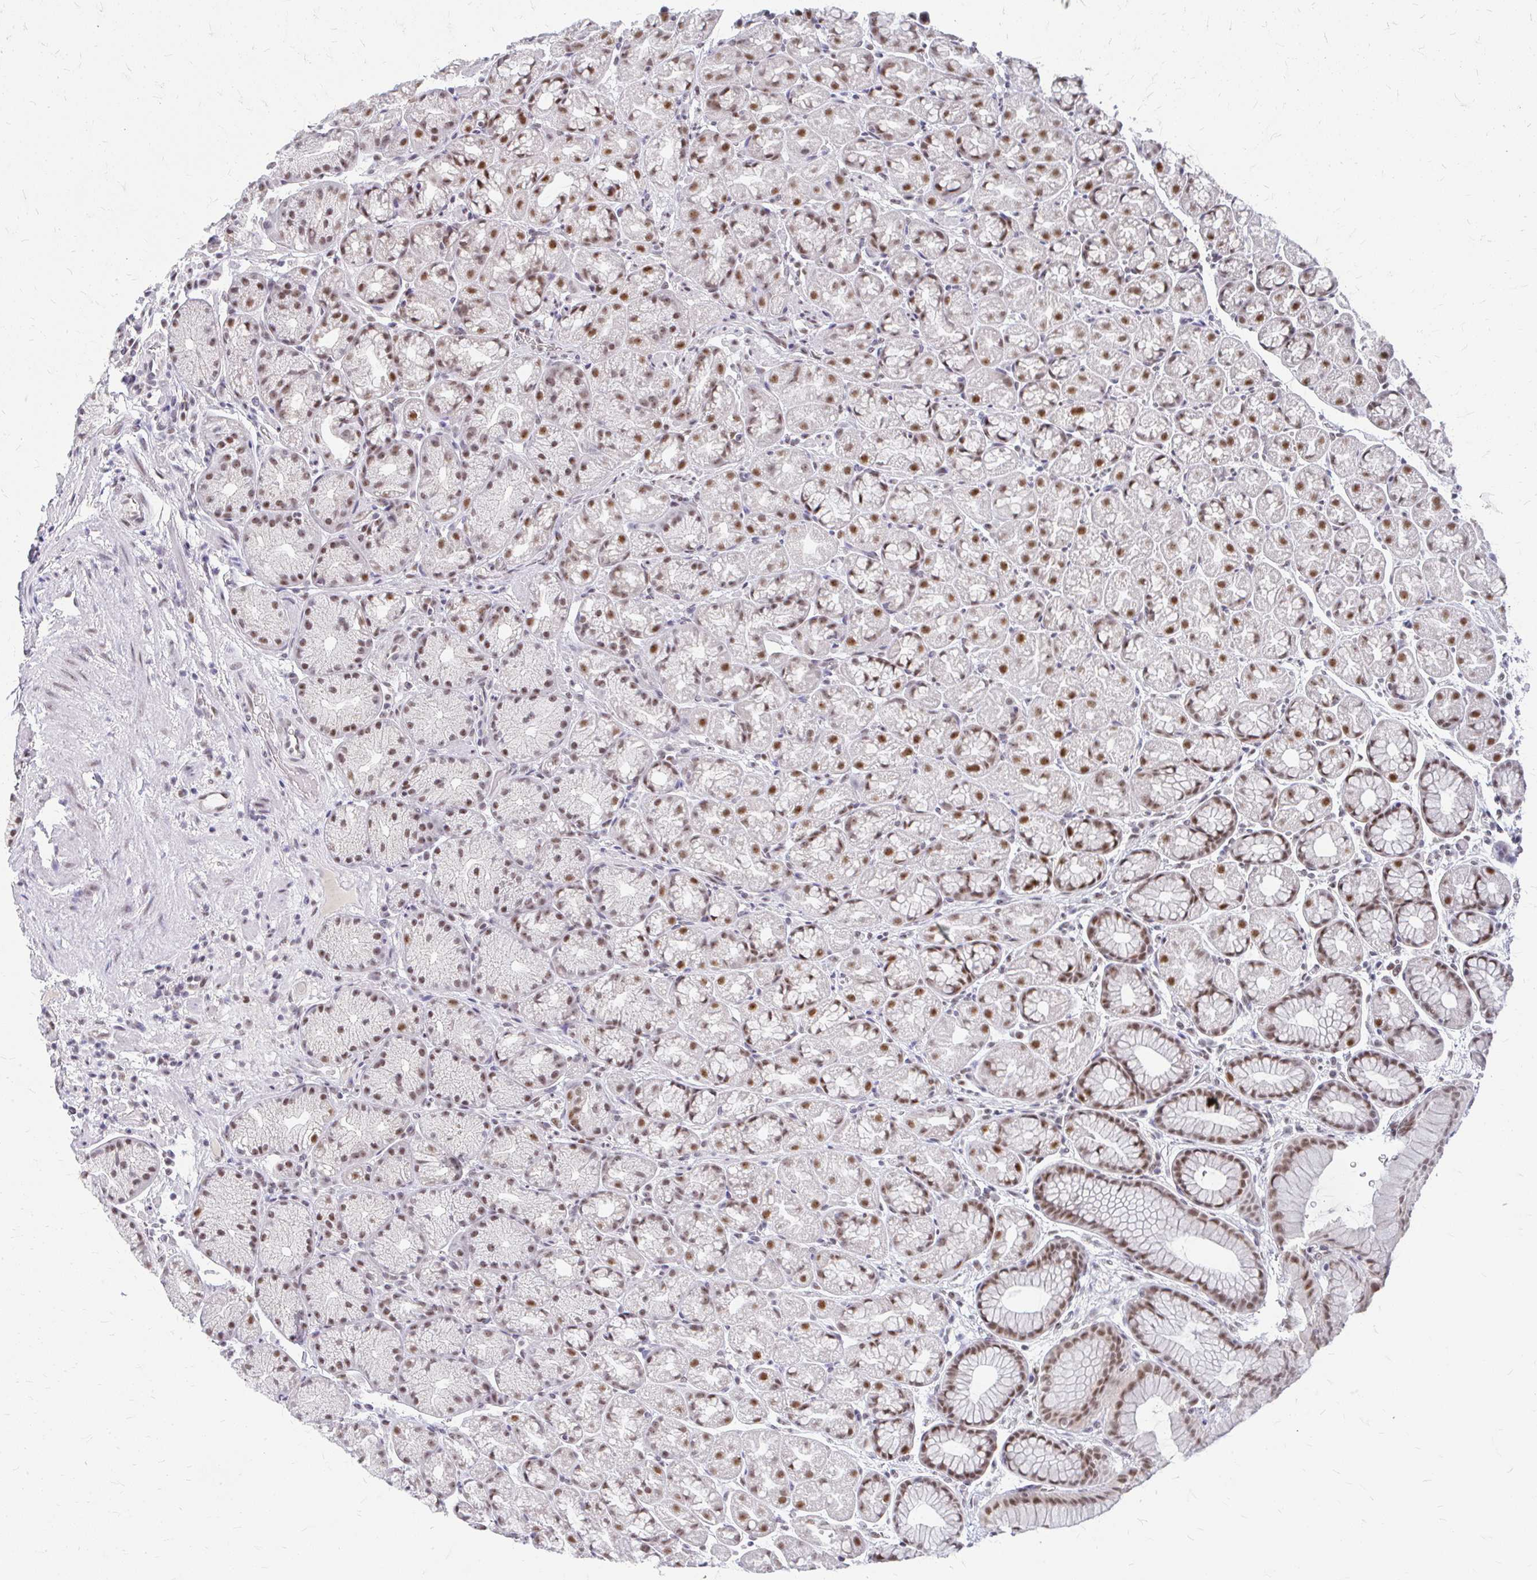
{"staining": {"intensity": "moderate", "quantity": ">75%", "location": "nuclear"}, "tissue": "stomach", "cell_type": "Glandular cells", "image_type": "normal", "snomed": [{"axis": "morphology", "description": "Normal tissue, NOS"}, {"axis": "topography", "description": "Stomach, lower"}], "caption": "High-power microscopy captured an IHC micrograph of benign stomach, revealing moderate nuclear expression in approximately >75% of glandular cells. The staining was performed using DAB (3,3'-diaminobenzidine) to visualize the protein expression in brown, while the nuclei were stained in blue with hematoxylin (Magnification: 20x).", "gene": "GTF2H1", "patient": {"sex": "male", "age": 67}}